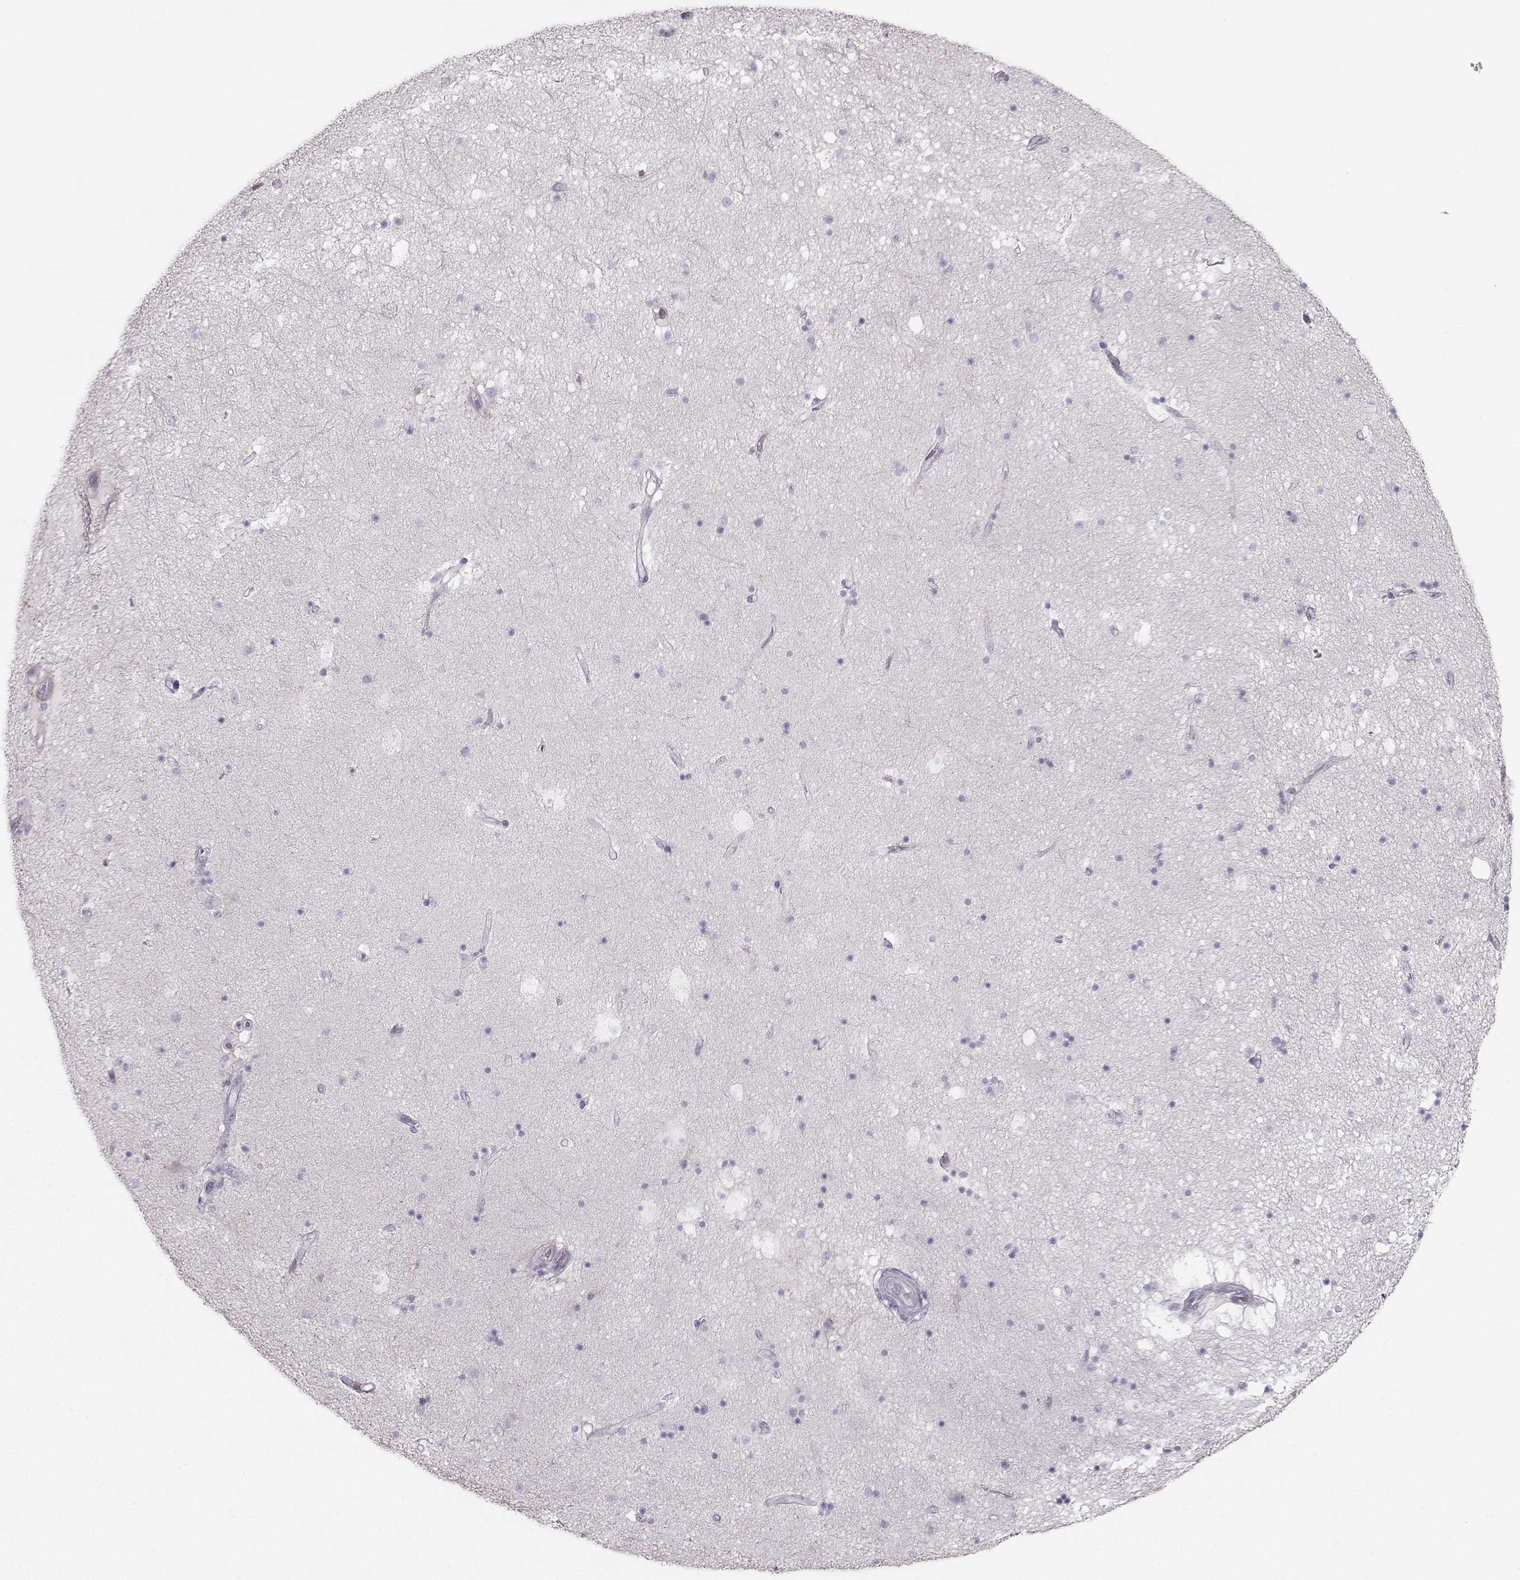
{"staining": {"intensity": "negative", "quantity": "none", "location": "none"}, "tissue": "hippocampus", "cell_type": "Glial cells", "image_type": "normal", "snomed": [{"axis": "morphology", "description": "Normal tissue, NOS"}, {"axis": "topography", "description": "Hippocampus"}], "caption": "Immunohistochemistry of benign hippocampus exhibits no expression in glial cells. (Brightfield microscopy of DAB (3,3'-diaminobenzidine) immunohistochemistry (IHC) at high magnification).", "gene": "CASR", "patient": {"sex": "male", "age": 51}}